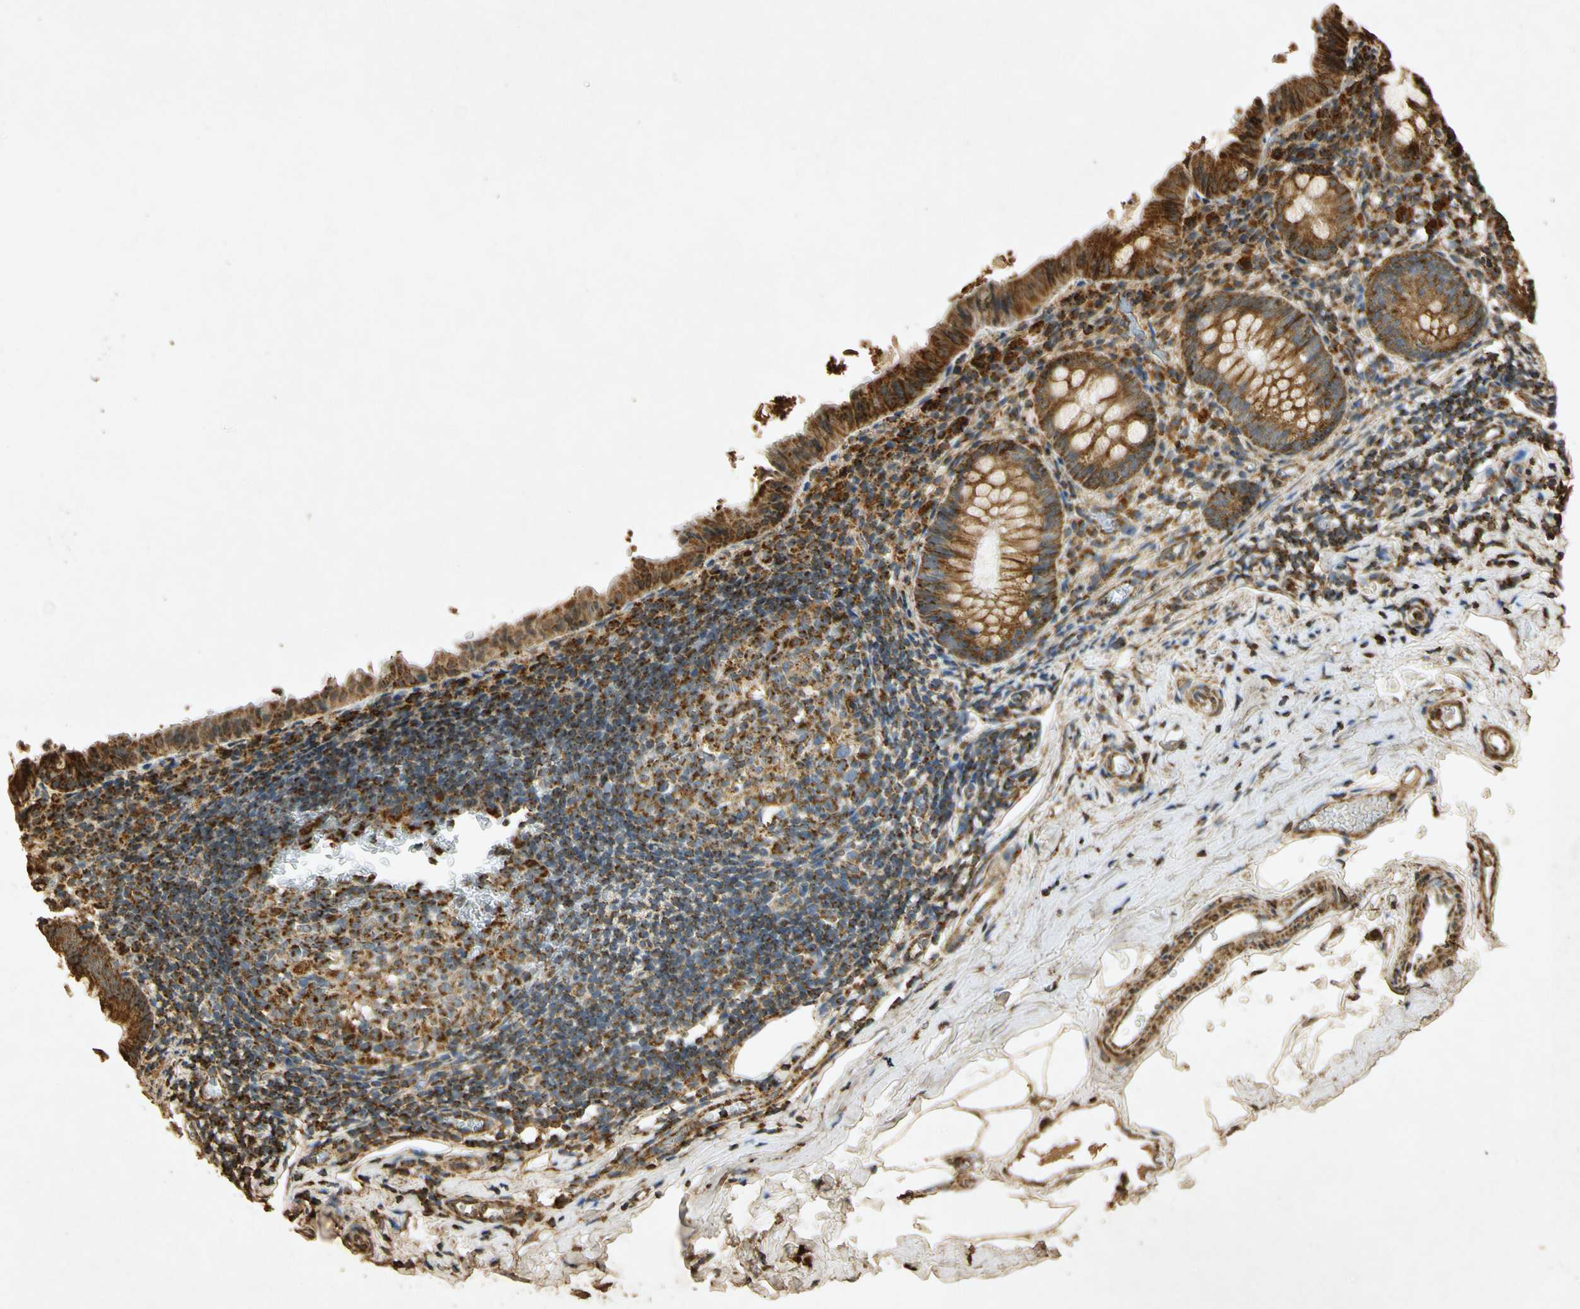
{"staining": {"intensity": "moderate", "quantity": ">75%", "location": "cytoplasmic/membranous"}, "tissue": "appendix", "cell_type": "Glandular cells", "image_type": "normal", "snomed": [{"axis": "morphology", "description": "Normal tissue, NOS"}, {"axis": "topography", "description": "Appendix"}], "caption": "Protein staining of normal appendix shows moderate cytoplasmic/membranous staining in approximately >75% of glandular cells. (DAB IHC, brown staining for protein, blue staining for nuclei).", "gene": "PRDX3", "patient": {"sex": "female", "age": 10}}